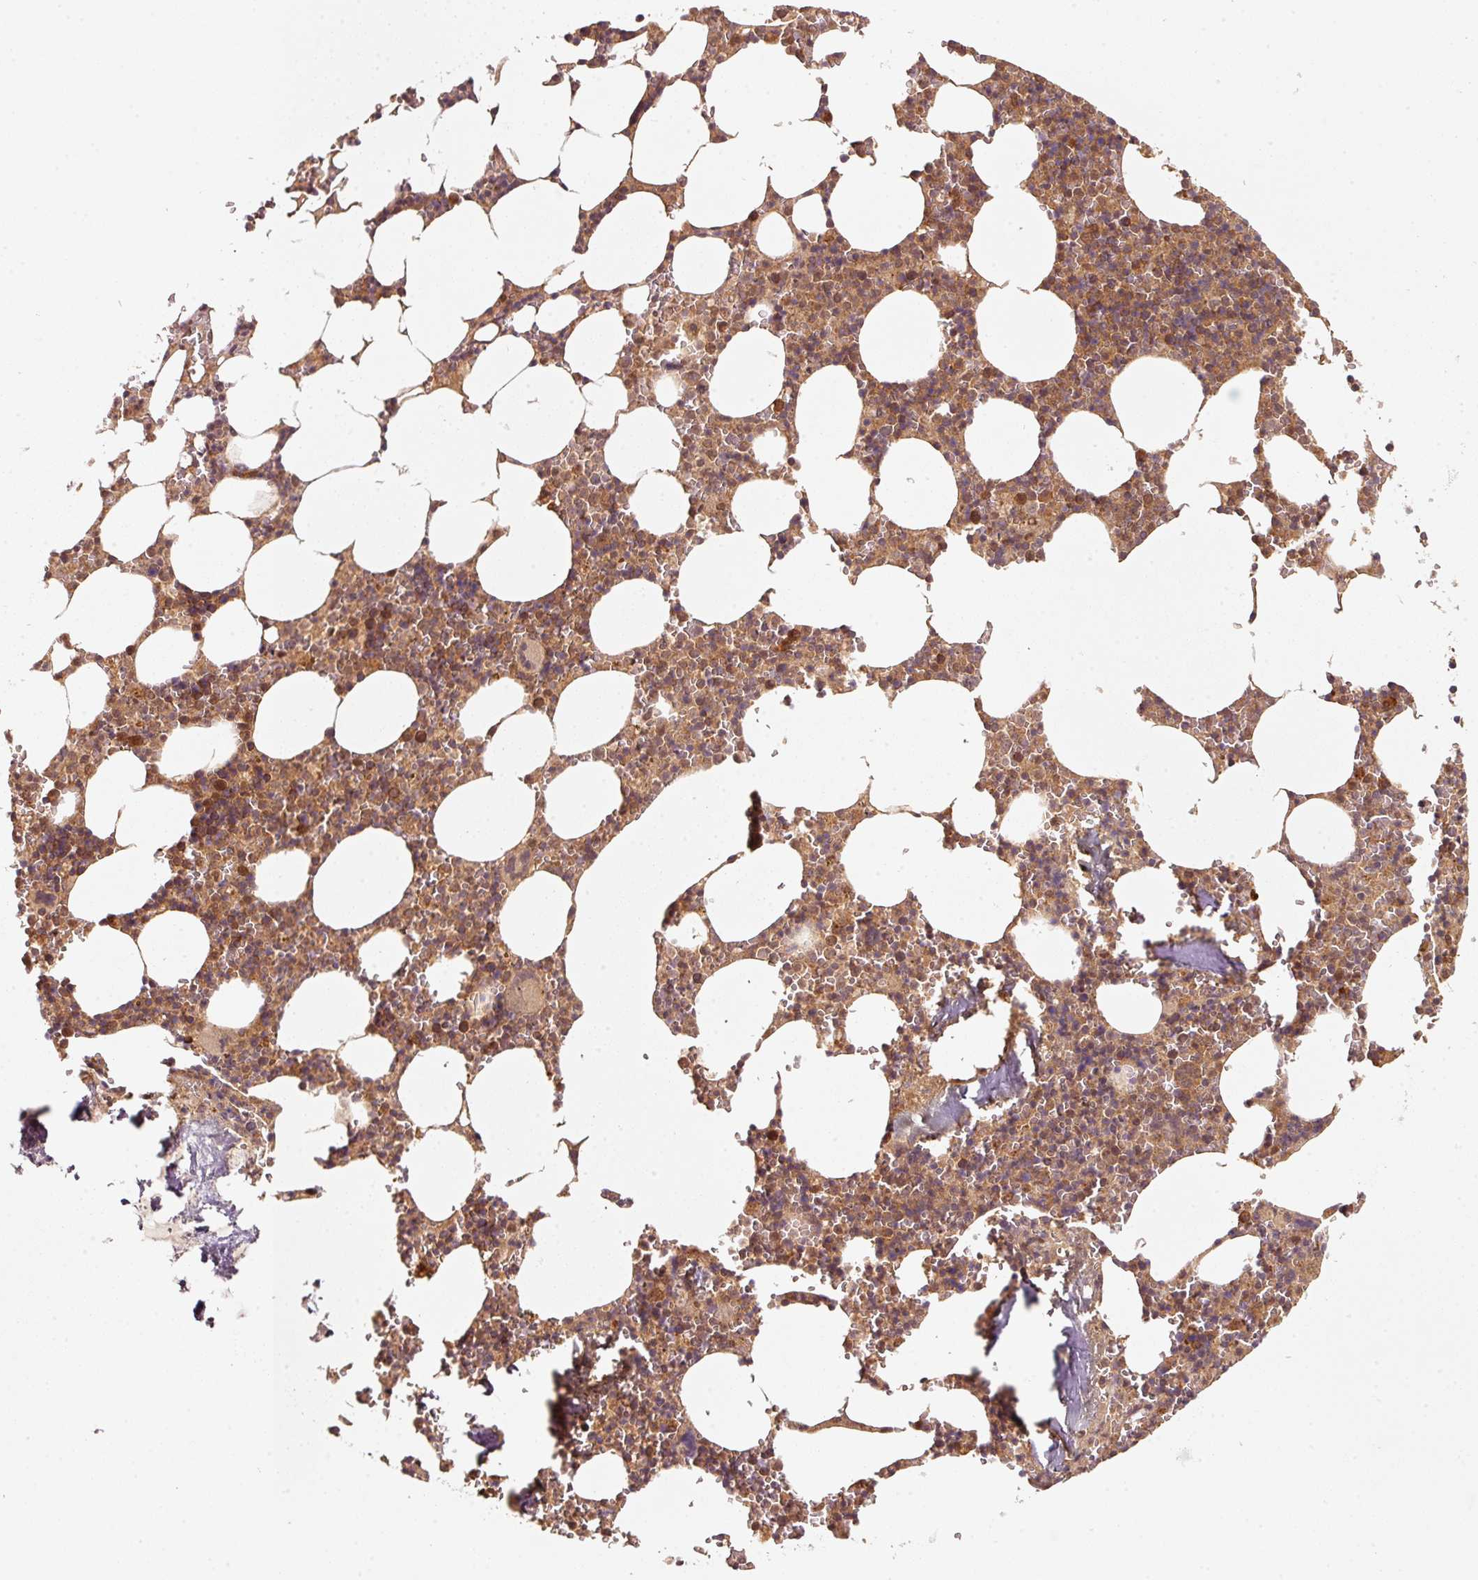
{"staining": {"intensity": "moderate", "quantity": ">75%", "location": "cytoplasmic/membranous"}, "tissue": "bone marrow", "cell_type": "Hematopoietic cells", "image_type": "normal", "snomed": [{"axis": "morphology", "description": "Normal tissue, NOS"}, {"axis": "topography", "description": "Bone marrow"}], "caption": "Protein positivity by immunohistochemistry reveals moderate cytoplasmic/membranous positivity in about >75% of hematopoietic cells in normal bone marrow.", "gene": "RRAS2", "patient": {"sex": "male", "age": 54}}